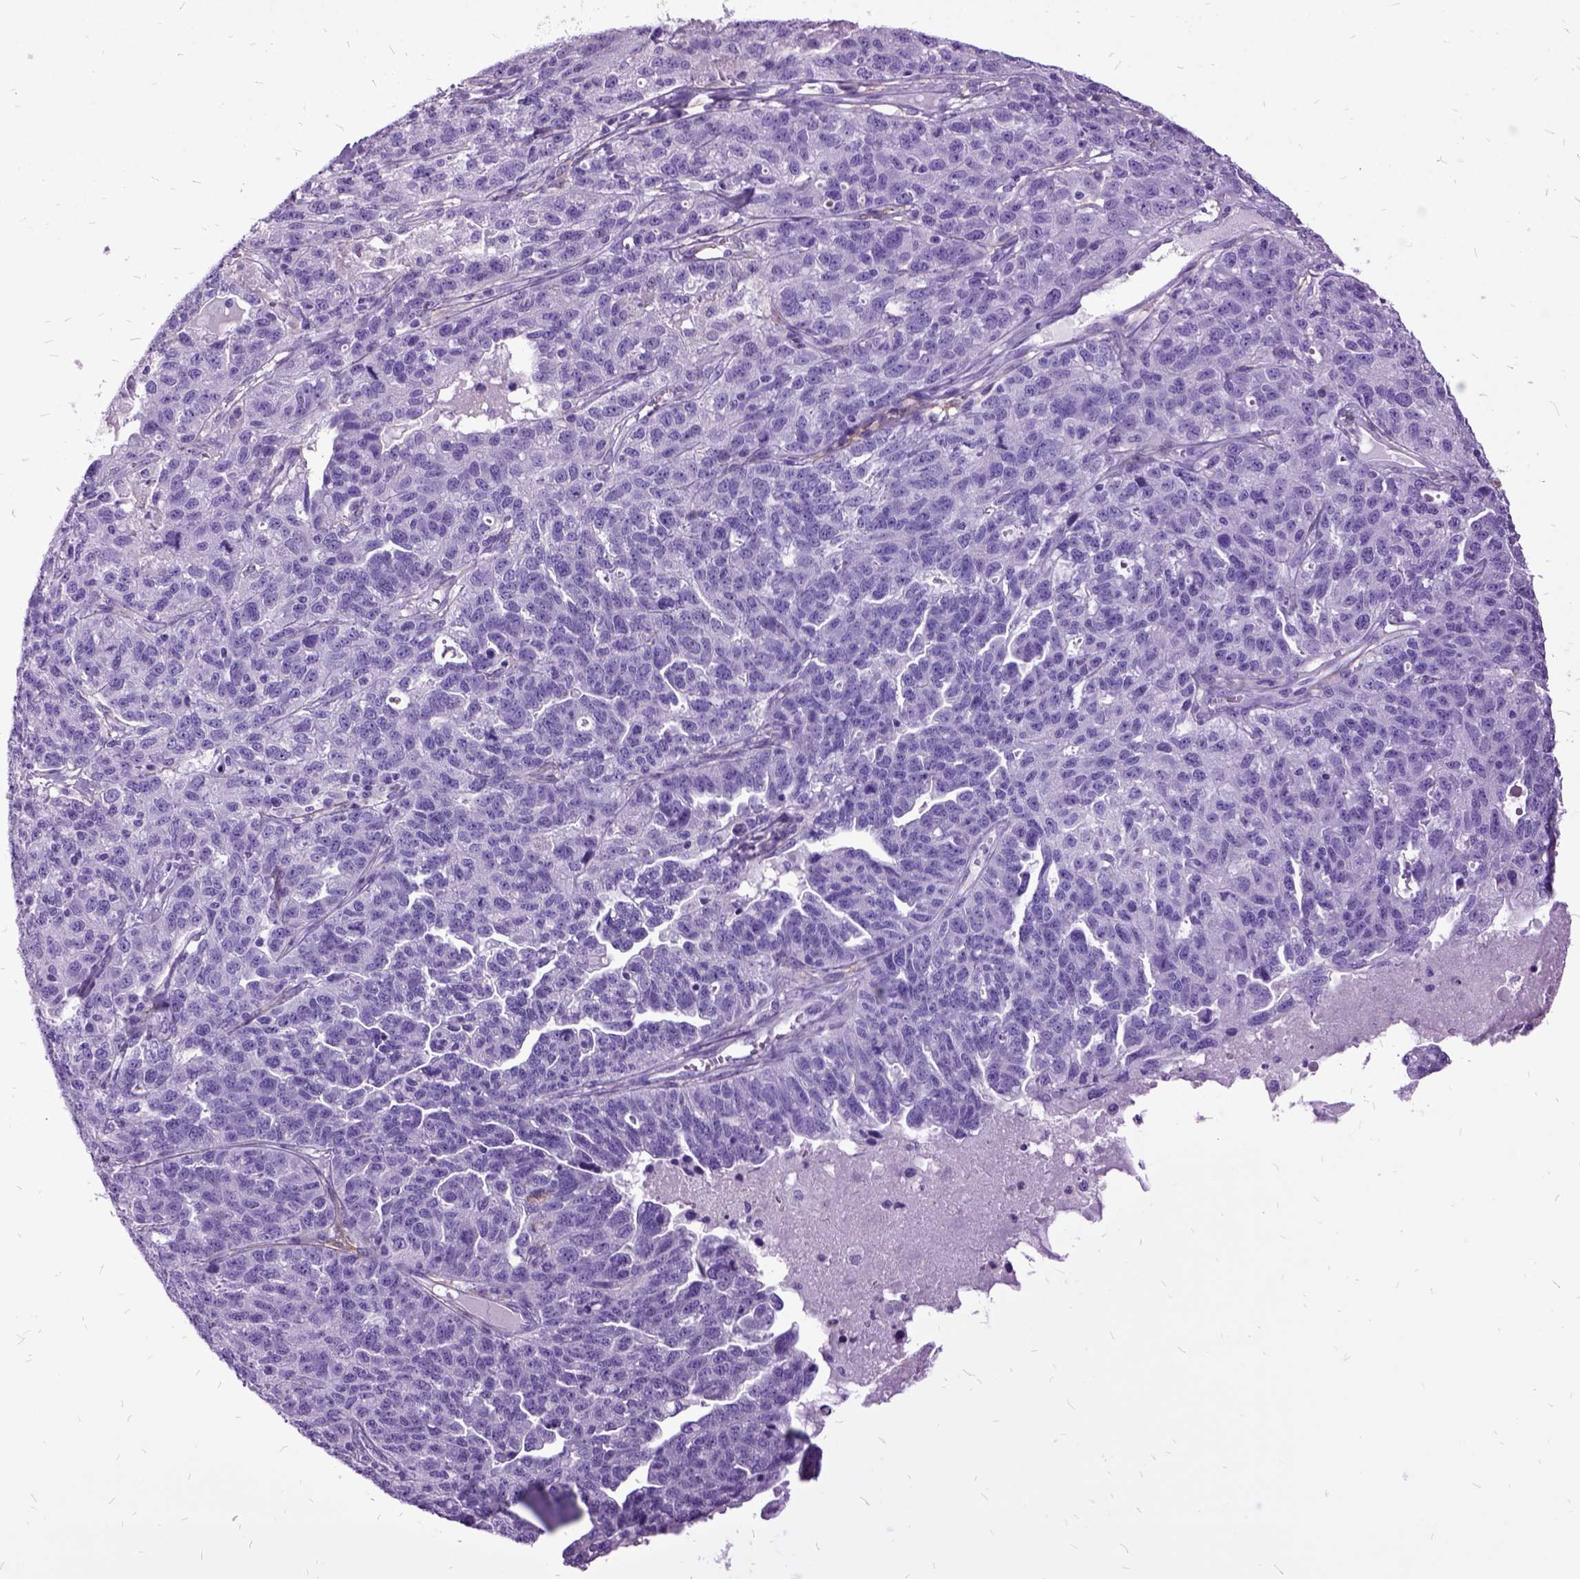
{"staining": {"intensity": "negative", "quantity": "none", "location": "none"}, "tissue": "ovarian cancer", "cell_type": "Tumor cells", "image_type": "cancer", "snomed": [{"axis": "morphology", "description": "Cystadenocarcinoma, serous, NOS"}, {"axis": "topography", "description": "Ovary"}], "caption": "This is a micrograph of IHC staining of ovarian serous cystadenocarcinoma, which shows no expression in tumor cells.", "gene": "MME", "patient": {"sex": "female", "age": 71}}